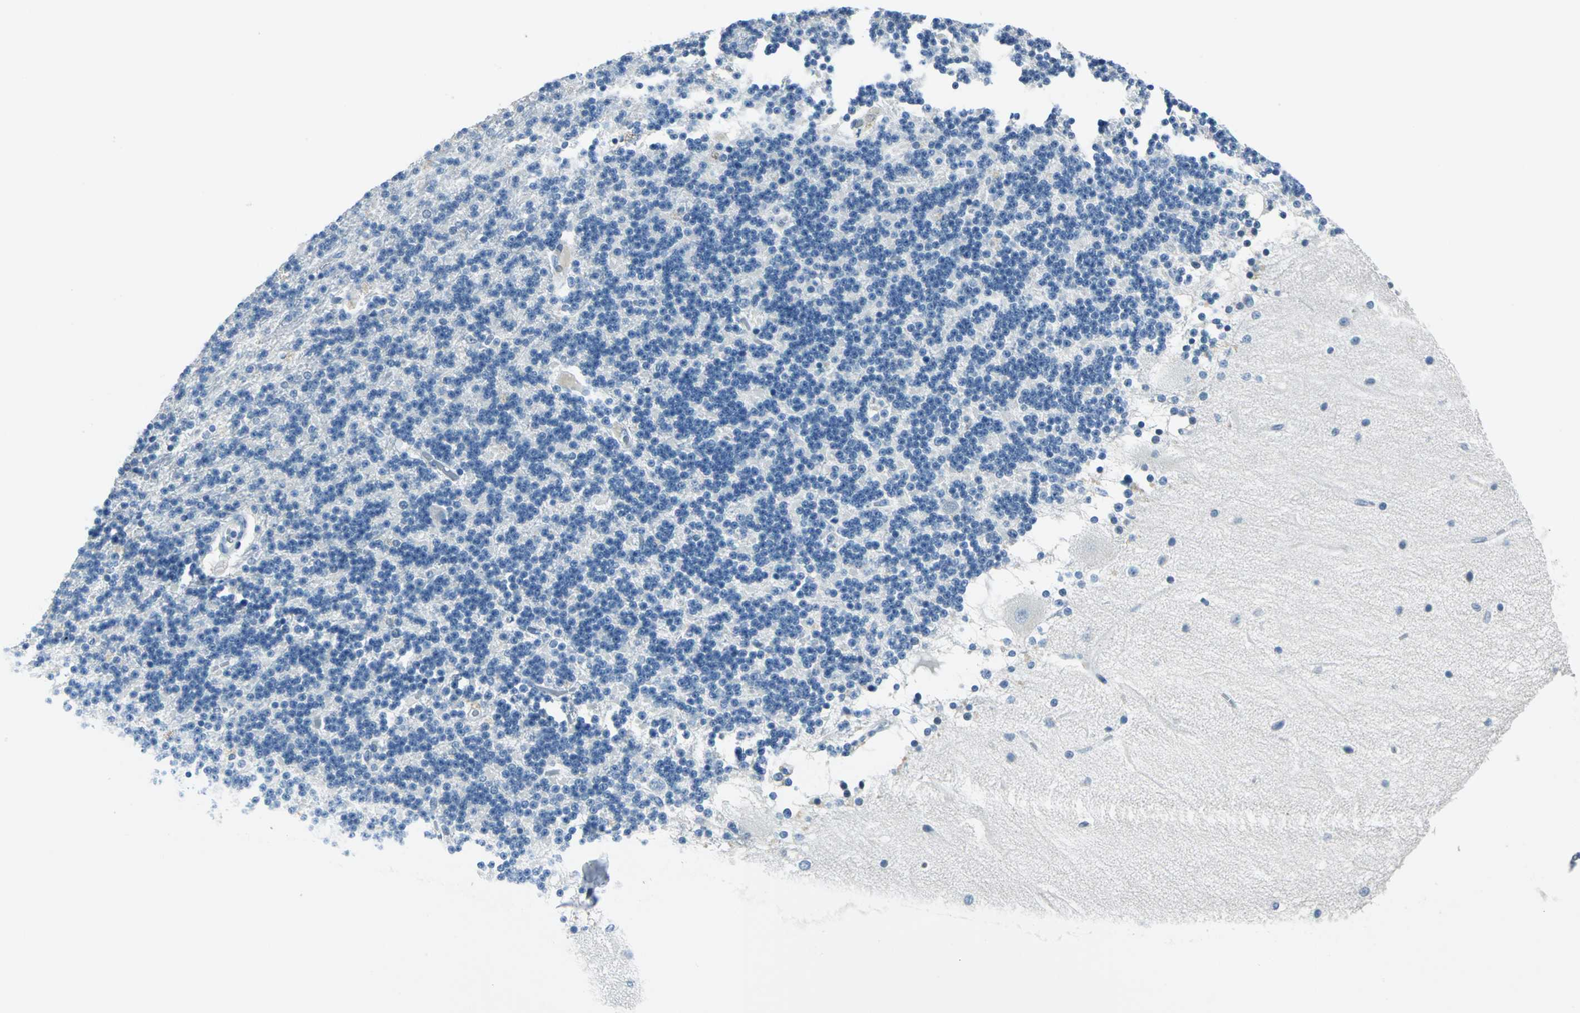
{"staining": {"intensity": "negative", "quantity": "none", "location": "none"}, "tissue": "cerebellum", "cell_type": "Cells in granular layer", "image_type": "normal", "snomed": [{"axis": "morphology", "description": "Normal tissue, NOS"}, {"axis": "topography", "description": "Cerebellum"}], "caption": "Cells in granular layer are negative for brown protein staining in benign cerebellum. Brightfield microscopy of immunohistochemistry (IHC) stained with DAB (3,3'-diaminobenzidine) (brown) and hematoxylin (blue), captured at high magnification.", "gene": "AKR1A1", "patient": {"sex": "female", "age": 54}}